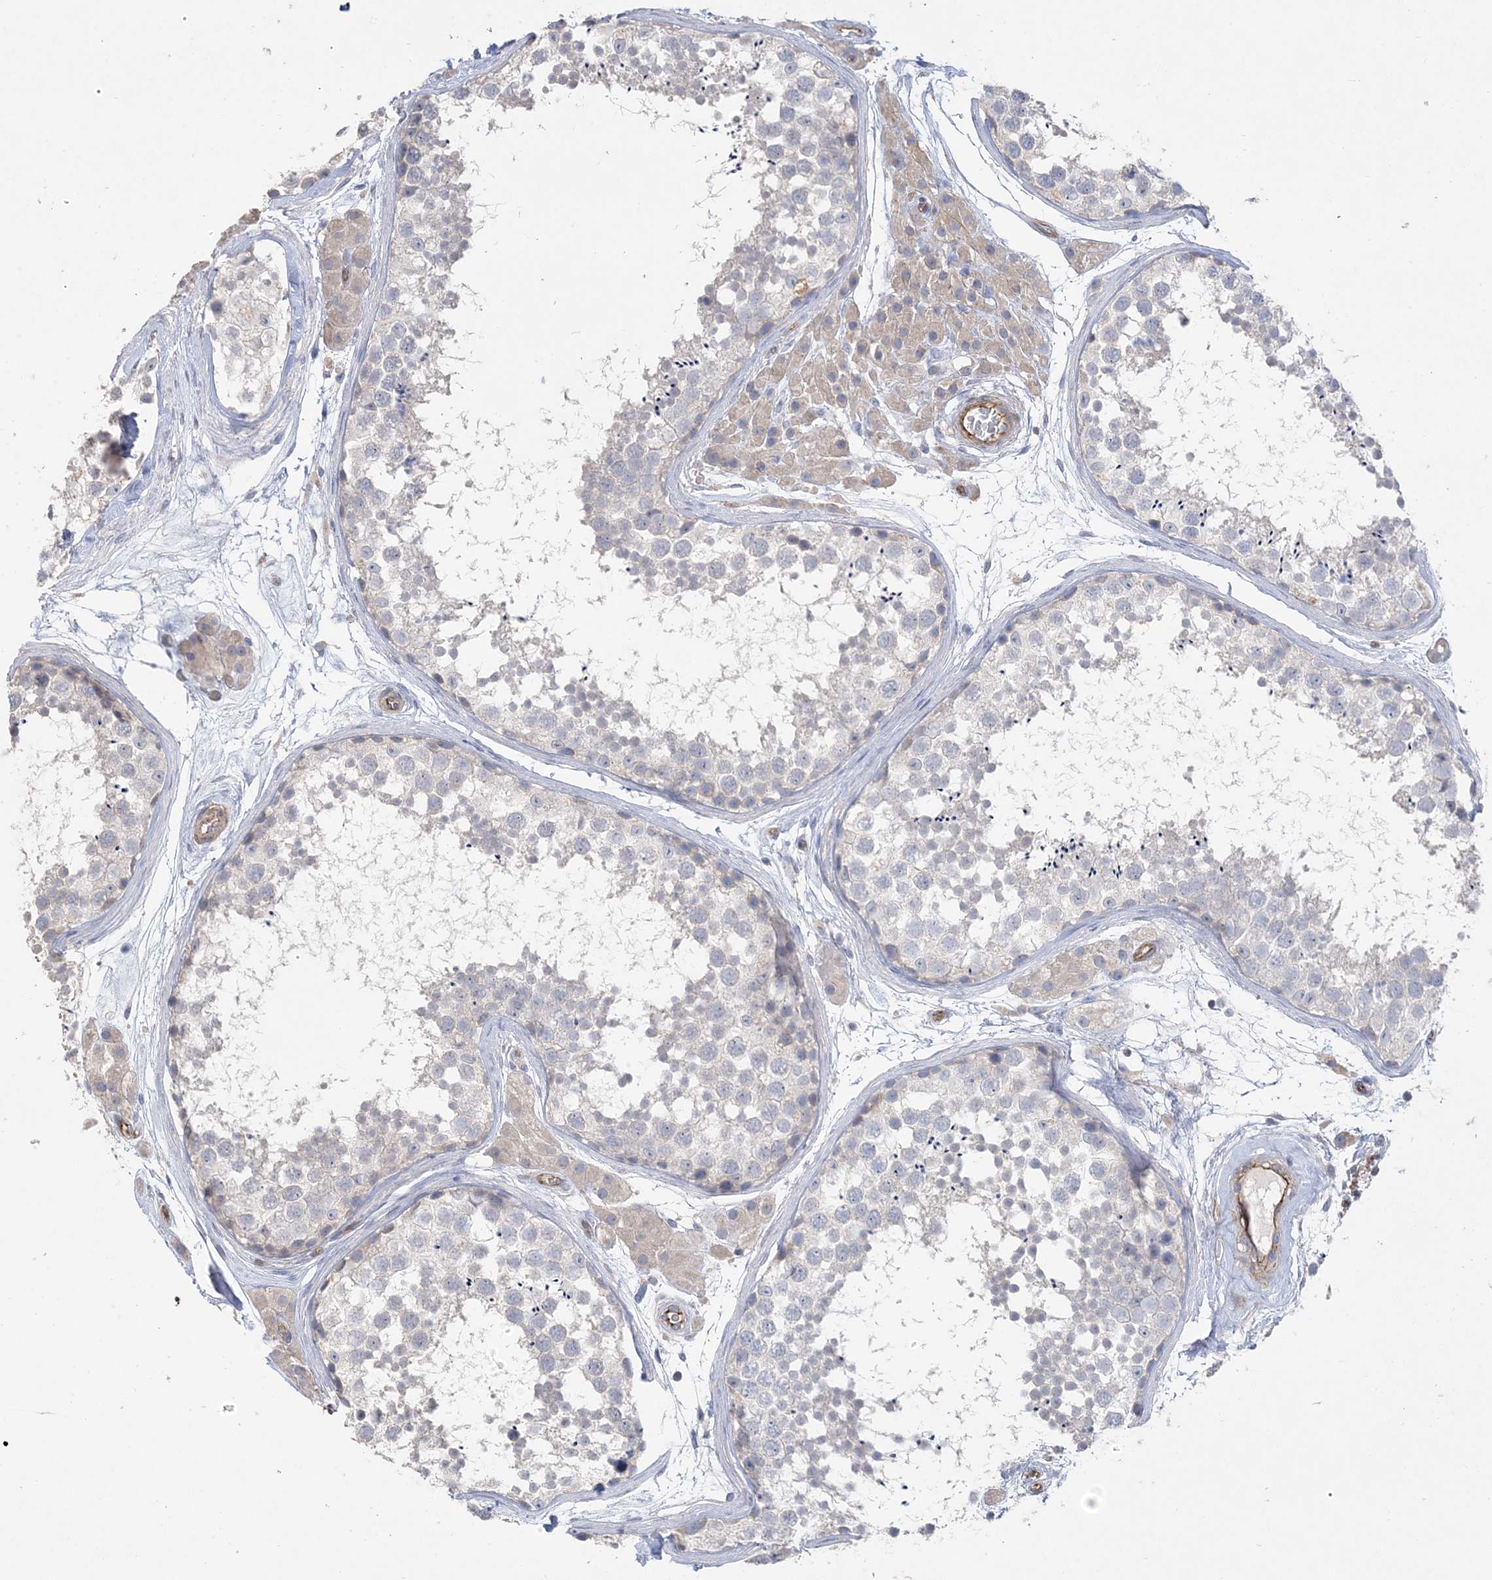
{"staining": {"intensity": "negative", "quantity": "none", "location": "none"}, "tissue": "testis", "cell_type": "Cells in seminiferous ducts", "image_type": "normal", "snomed": [{"axis": "morphology", "description": "Normal tissue, NOS"}, {"axis": "topography", "description": "Testis"}], "caption": "Testis was stained to show a protein in brown. There is no significant expression in cells in seminiferous ducts. (Brightfield microscopy of DAB (3,3'-diaminobenzidine) immunohistochemistry (IHC) at high magnification).", "gene": "PIGC", "patient": {"sex": "male", "age": 56}}